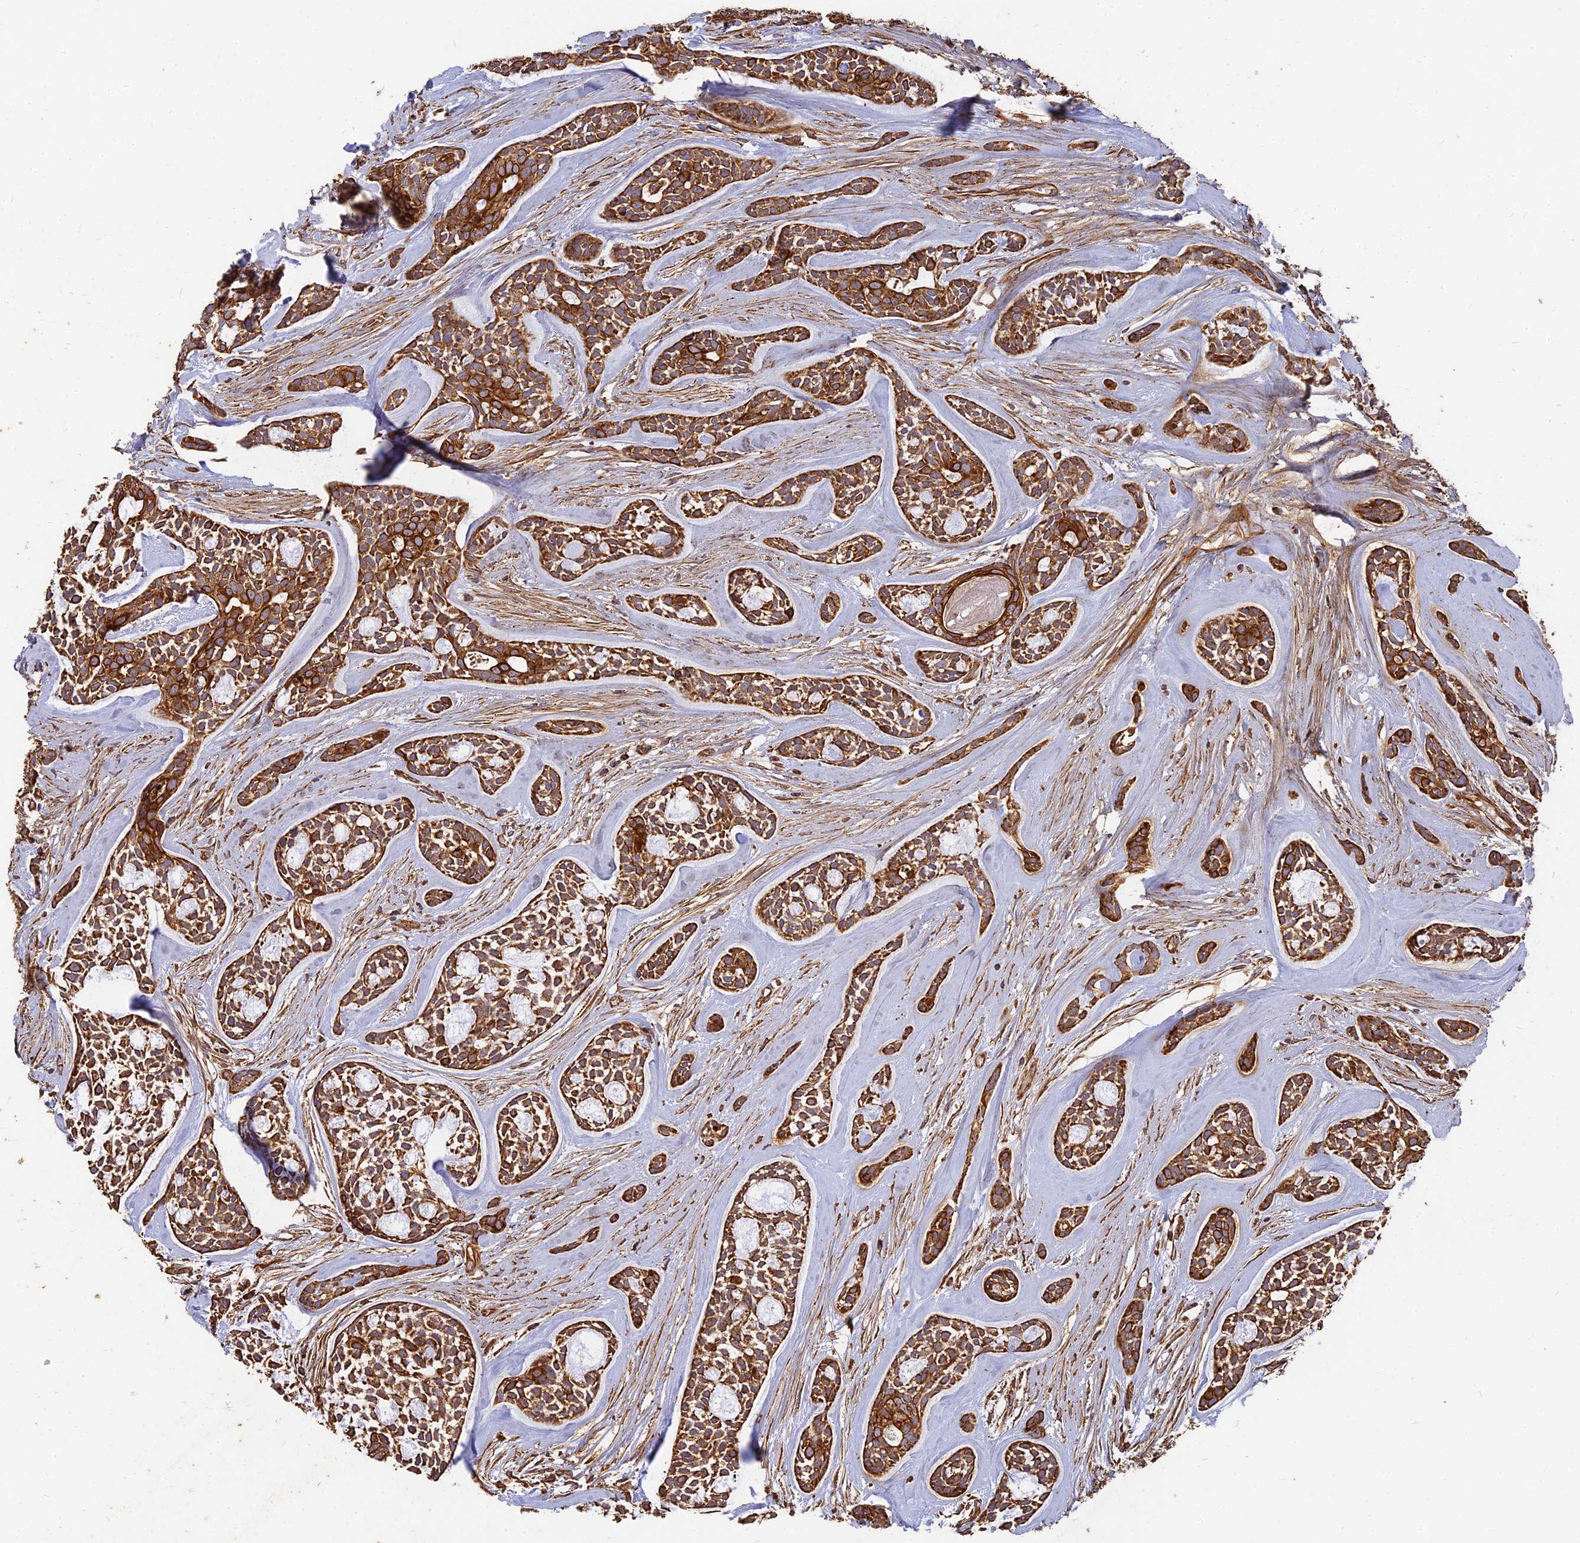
{"staining": {"intensity": "strong", "quantity": ">75%", "location": "cytoplasmic/membranous"}, "tissue": "head and neck cancer", "cell_type": "Tumor cells", "image_type": "cancer", "snomed": [{"axis": "morphology", "description": "Adenocarcinoma, NOS"}, {"axis": "topography", "description": "Subcutis"}, {"axis": "topography", "description": "Head-Neck"}], "caption": "Tumor cells demonstrate strong cytoplasmic/membranous expression in approximately >75% of cells in adenocarcinoma (head and neck).", "gene": "DSTYK", "patient": {"sex": "female", "age": 73}}